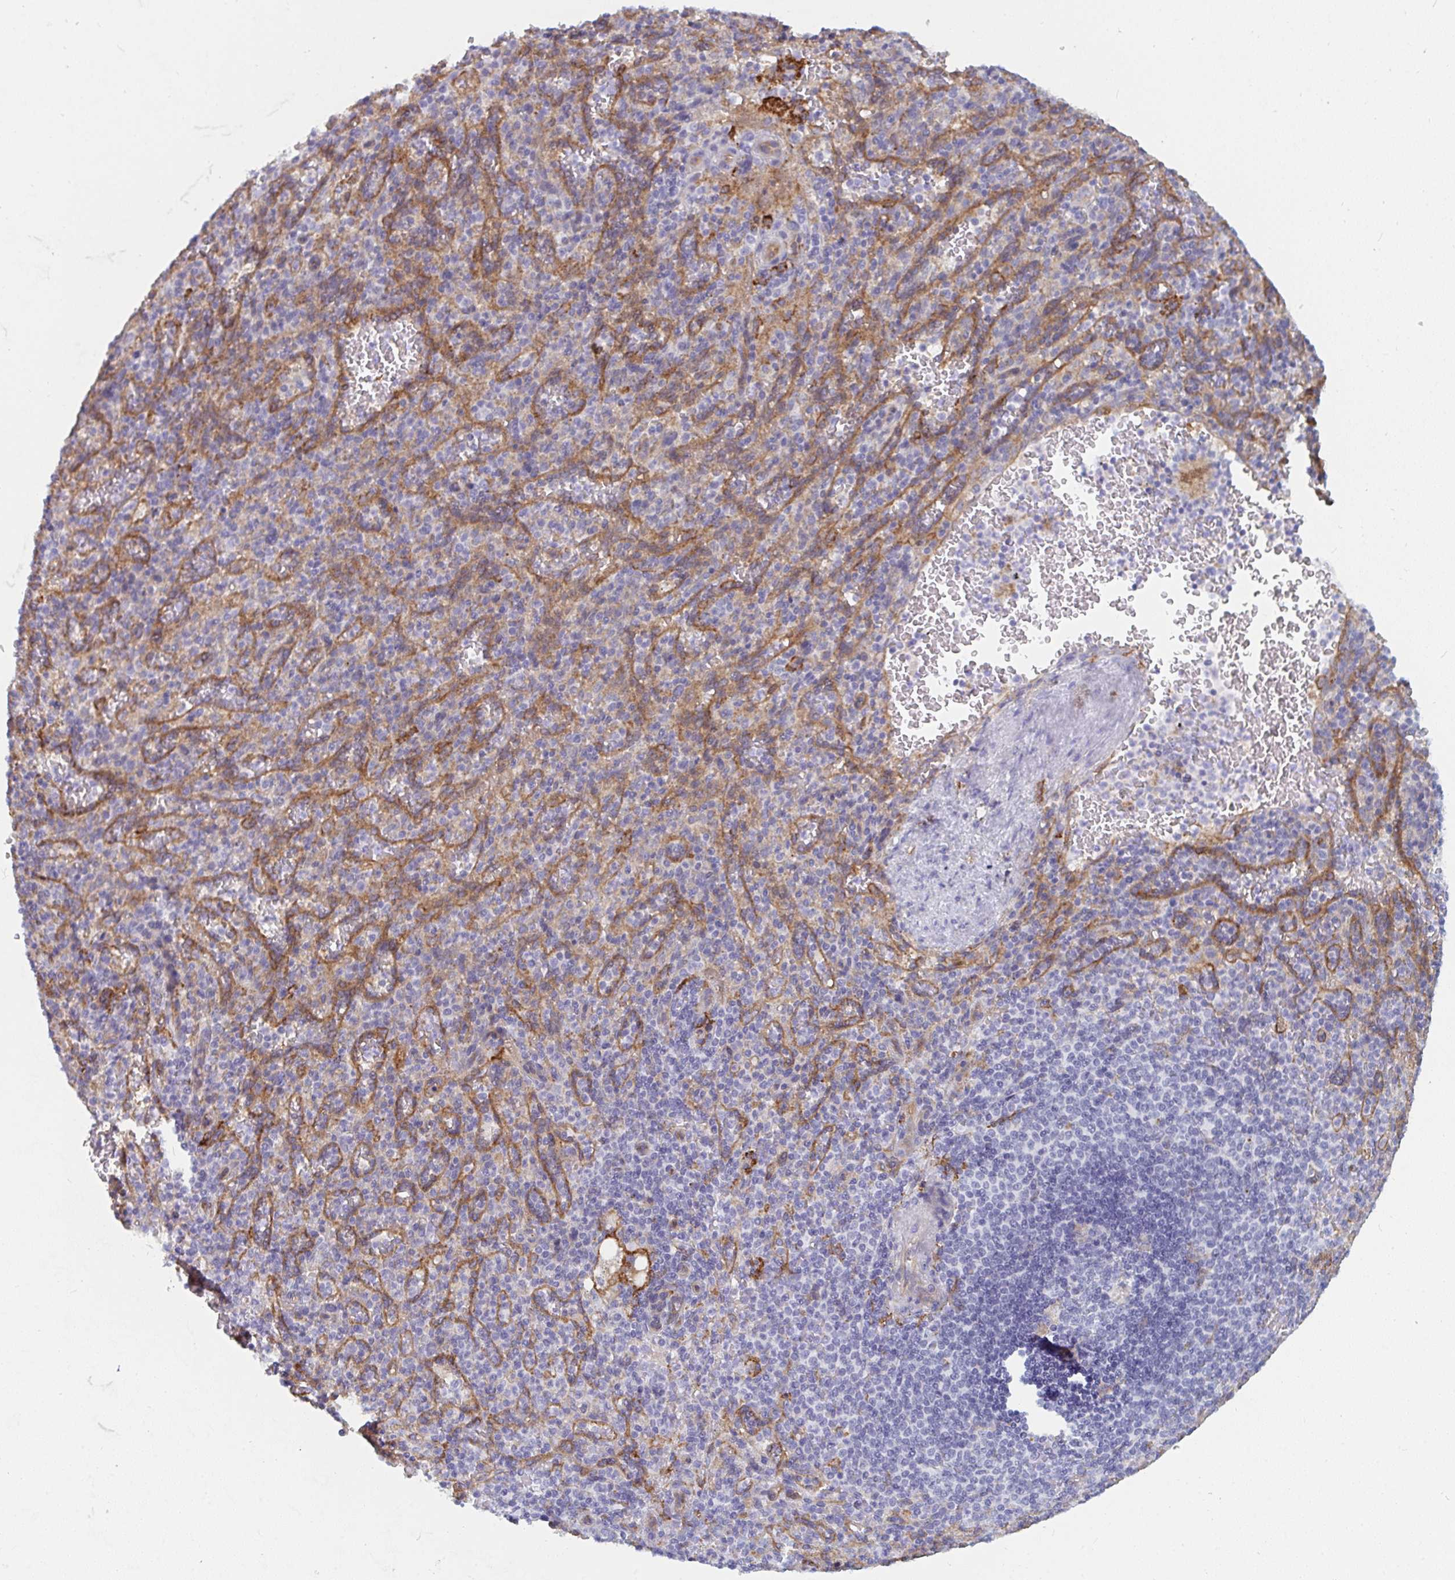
{"staining": {"intensity": "negative", "quantity": "none", "location": "none"}, "tissue": "spleen", "cell_type": "Cells in red pulp", "image_type": "normal", "snomed": [{"axis": "morphology", "description": "Normal tissue, NOS"}, {"axis": "topography", "description": "Spleen"}], "caption": "Photomicrograph shows no protein staining in cells in red pulp of normal spleen. (Immunohistochemistry, brightfield microscopy, high magnification).", "gene": "DAB2", "patient": {"sex": "female", "age": 74}}